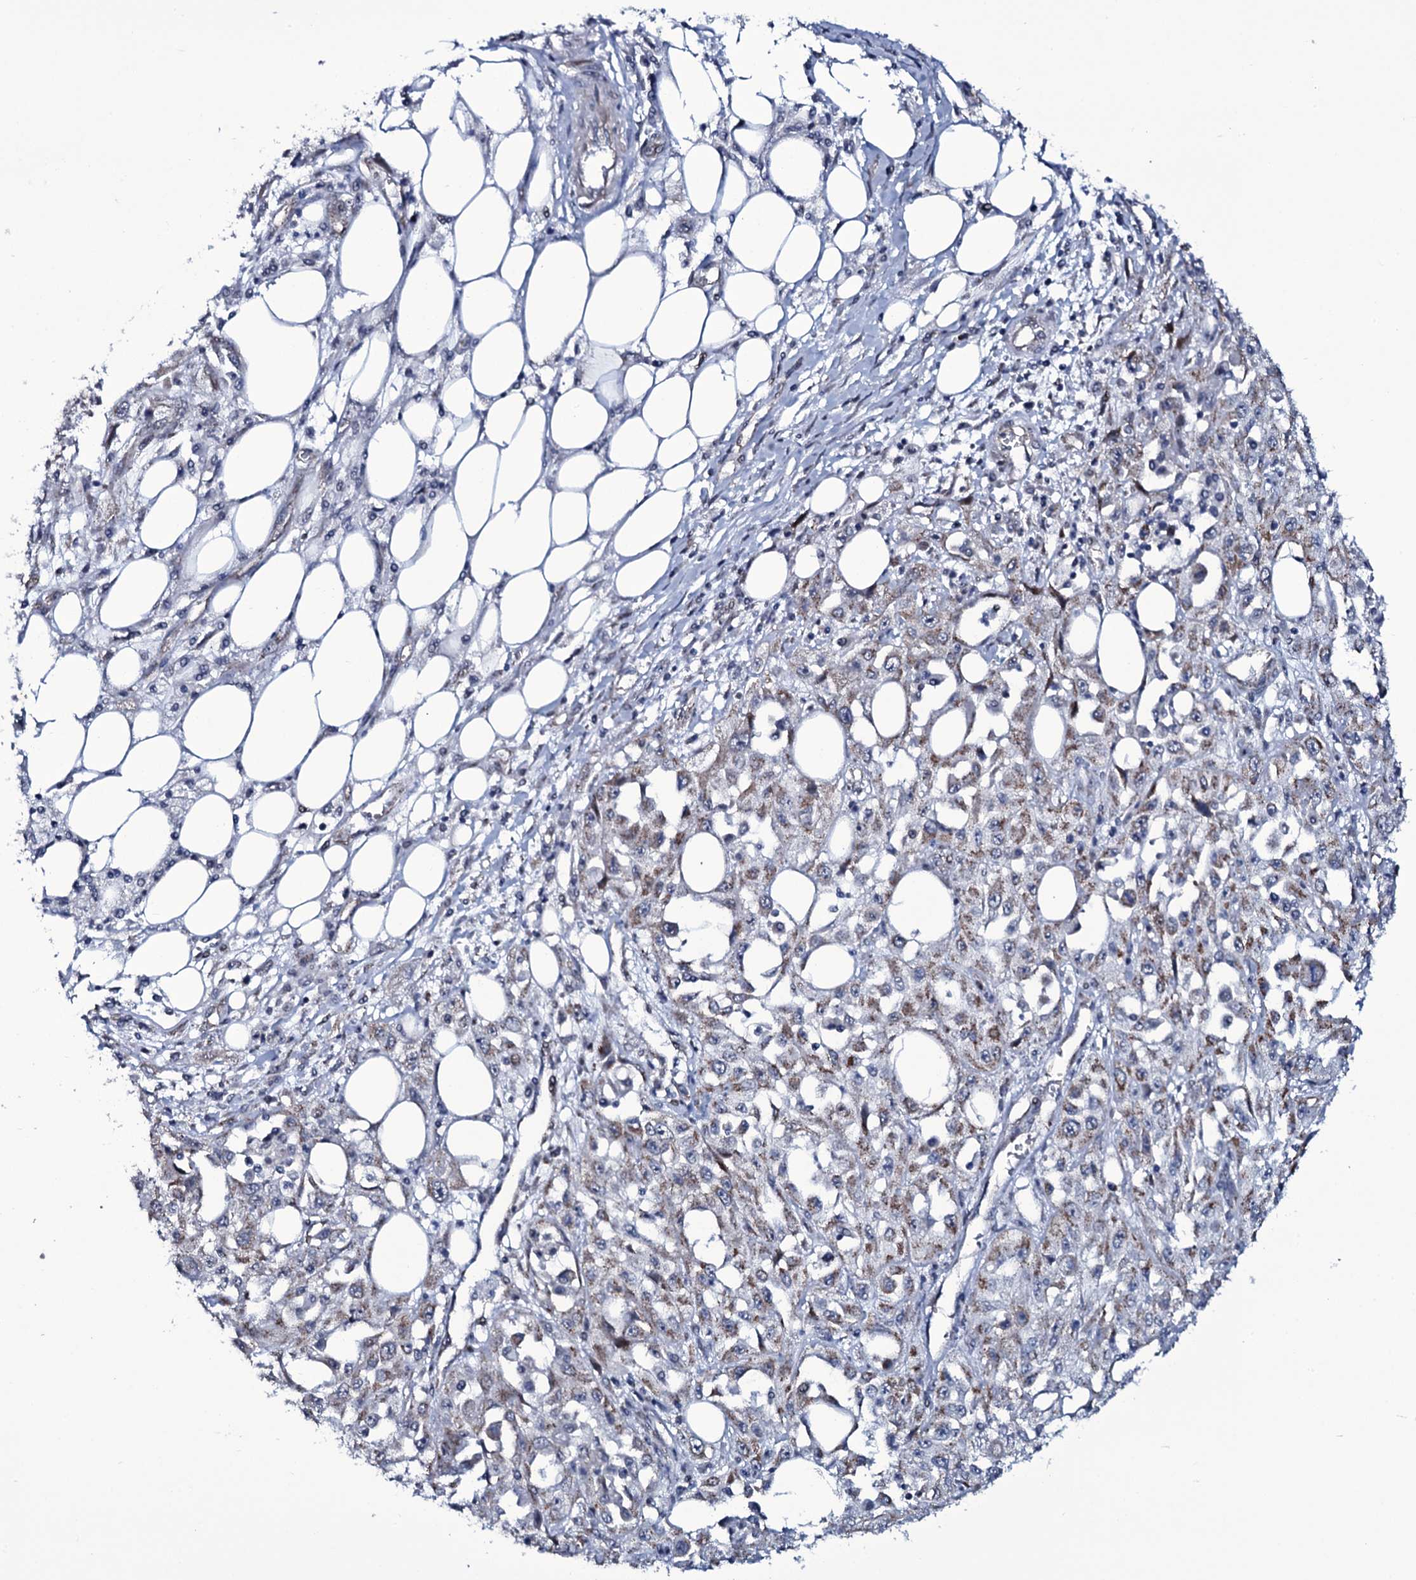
{"staining": {"intensity": "weak", "quantity": ">75%", "location": "cytoplasmic/membranous"}, "tissue": "skin cancer", "cell_type": "Tumor cells", "image_type": "cancer", "snomed": [{"axis": "morphology", "description": "Squamous cell carcinoma, NOS"}, {"axis": "morphology", "description": "Squamous cell carcinoma, metastatic, NOS"}, {"axis": "topography", "description": "Skin"}, {"axis": "topography", "description": "Lymph node"}], "caption": "Immunohistochemistry (IHC) micrograph of neoplastic tissue: human skin cancer stained using IHC reveals low levels of weak protein expression localized specifically in the cytoplasmic/membranous of tumor cells, appearing as a cytoplasmic/membranous brown color.", "gene": "WIPF3", "patient": {"sex": "male", "age": 75}}